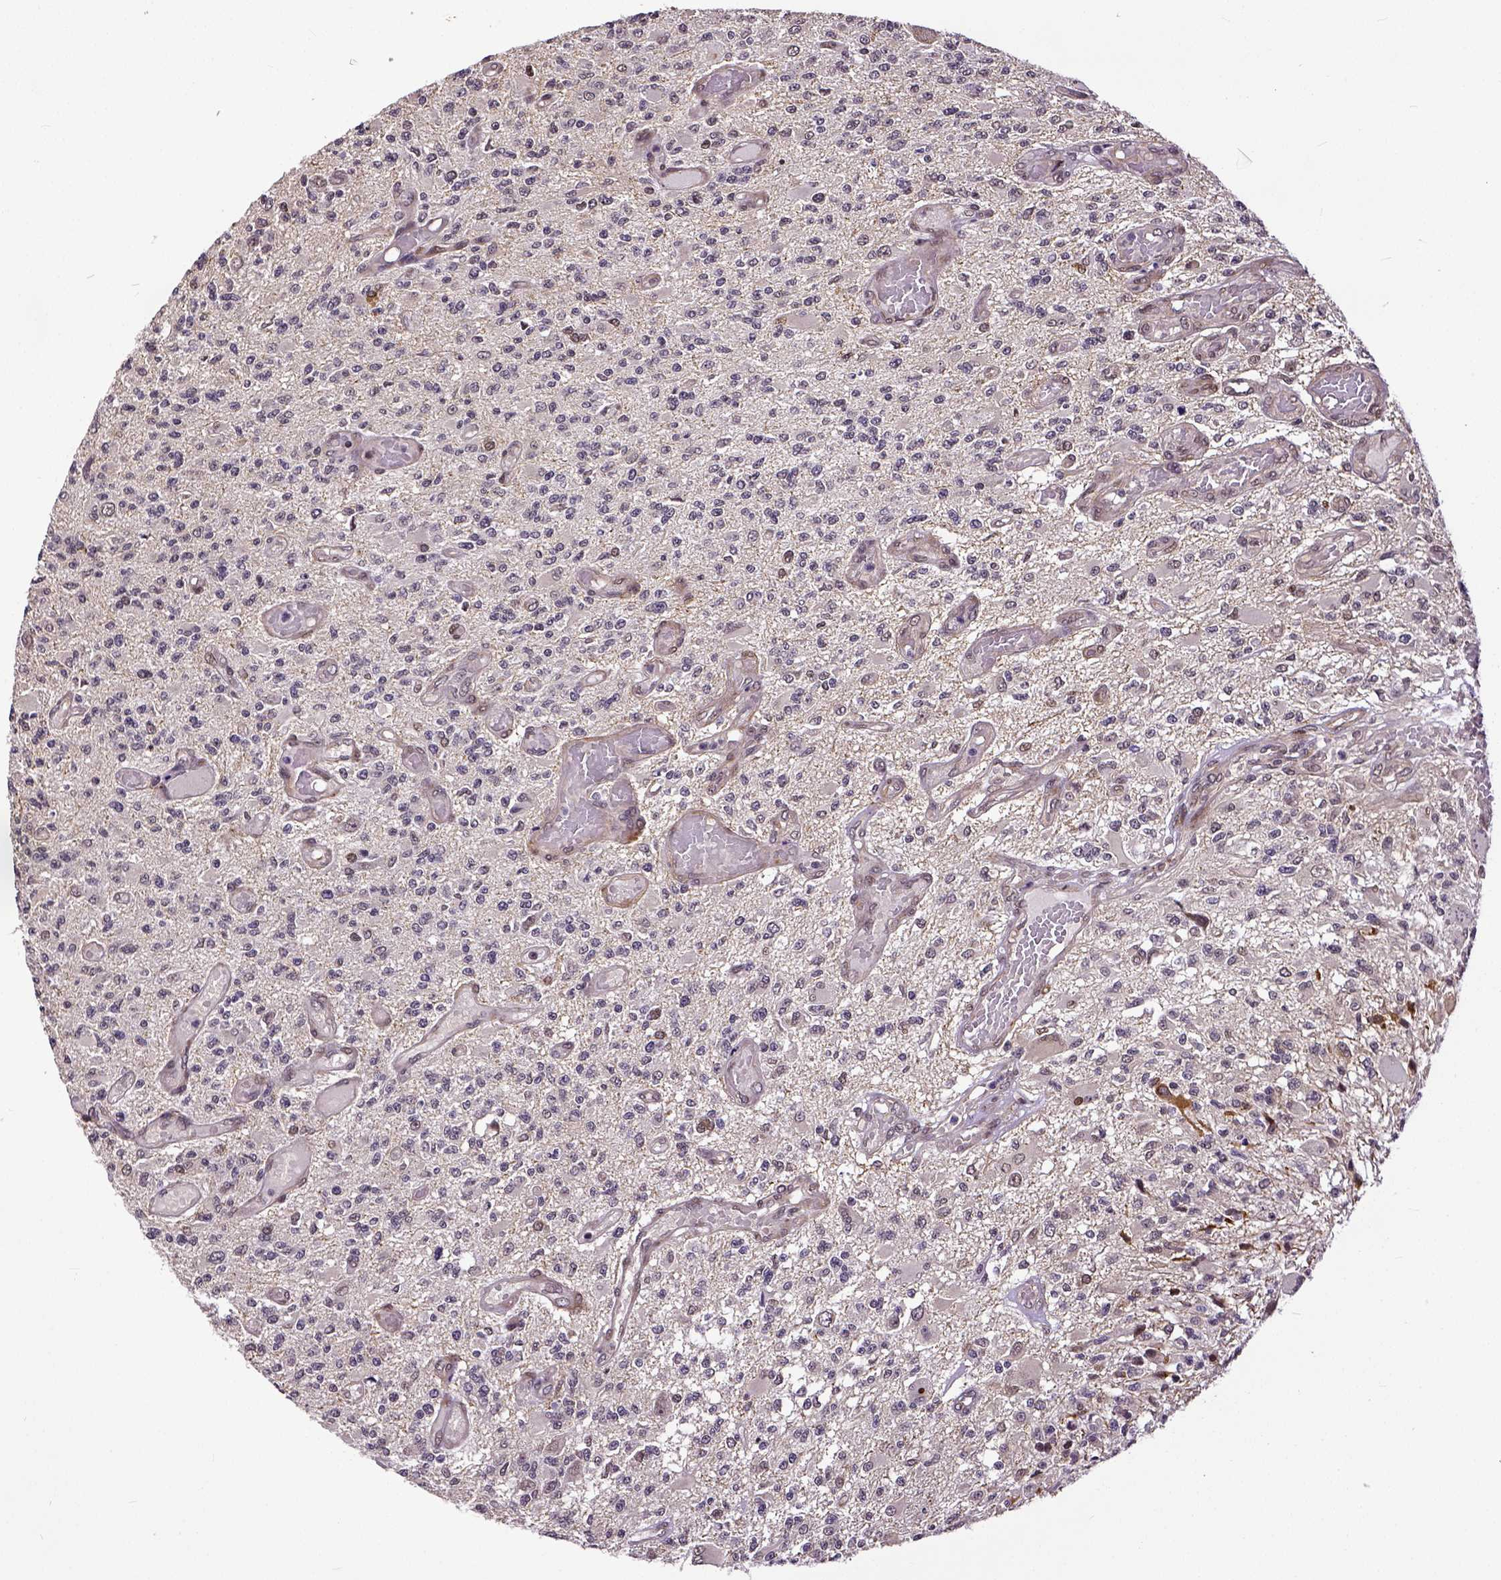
{"staining": {"intensity": "negative", "quantity": "none", "location": "none"}, "tissue": "glioma", "cell_type": "Tumor cells", "image_type": "cancer", "snomed": [{"axis": "morphology", "description": "Glioma, malignant, High grade"}, {"axis": "topography", "description": "Brain"}], "caption": "Protein analysis of glioma displays no significant staining in tumor cells. The staining was performed using DAB to visualize the protein expression in brown, while the nuclei were stained in blue with hematoxylin (Magnification: 20x).", "gene": "DICER1", "patient": {"sex": "female", "age": 63}}